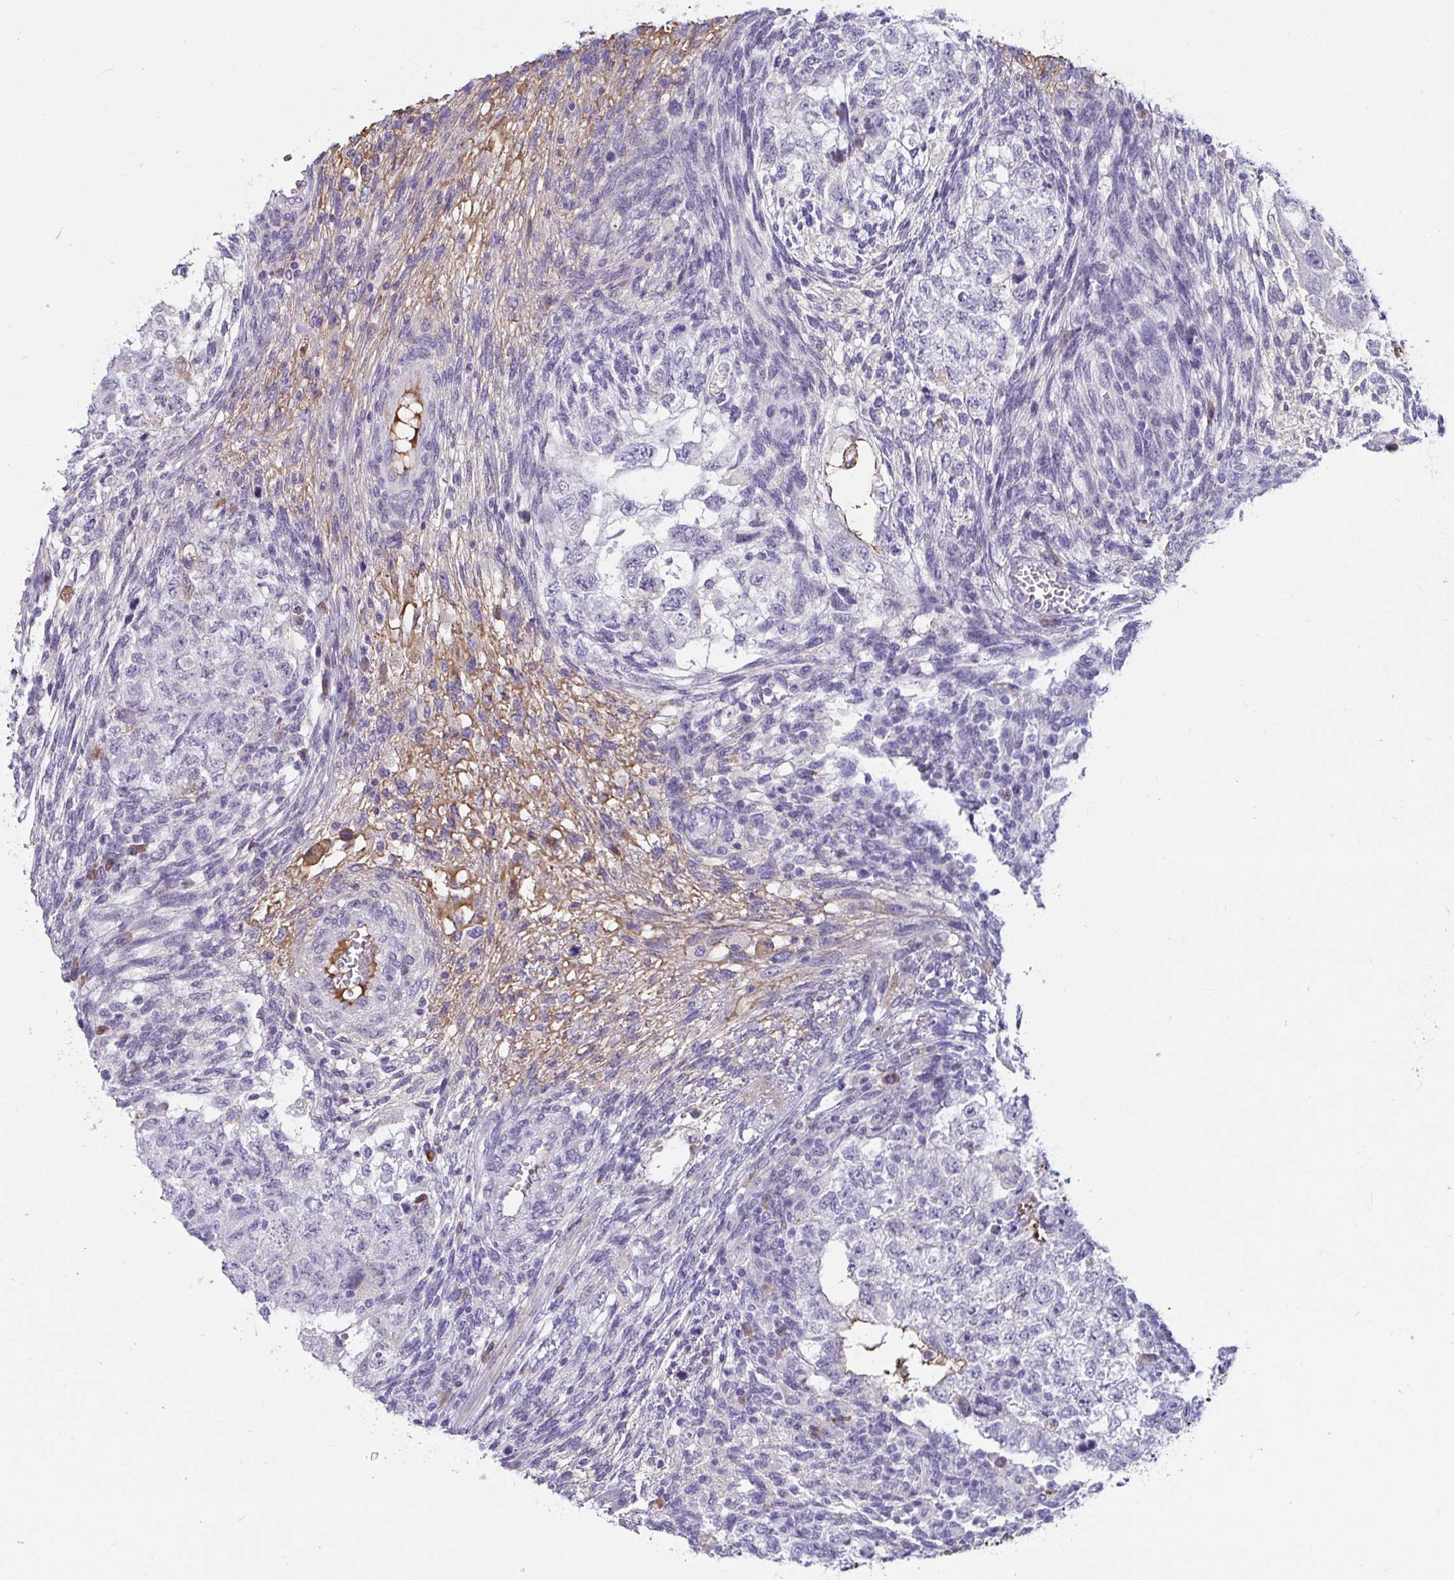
{"staining": {"intensity": "negative", "quantity": "none", "location": "none"}, "tissue": "testis cancer", "cell_type": "Tumor cells", "image_type": "cancer", "snomed": [{"axis": "morphology", "description": "Normal tissue, NOS"}, {"axis": "morphology", "description": "Carcinoma, Embryonal, NOS"}, {"axis": "topography", "description": "Testis"}], "caption": "The micrograph demonstrates no staining of tumor cells in testis cancer.", "gene": "NPY", "patient": {"sex": "male", "age": 36}}